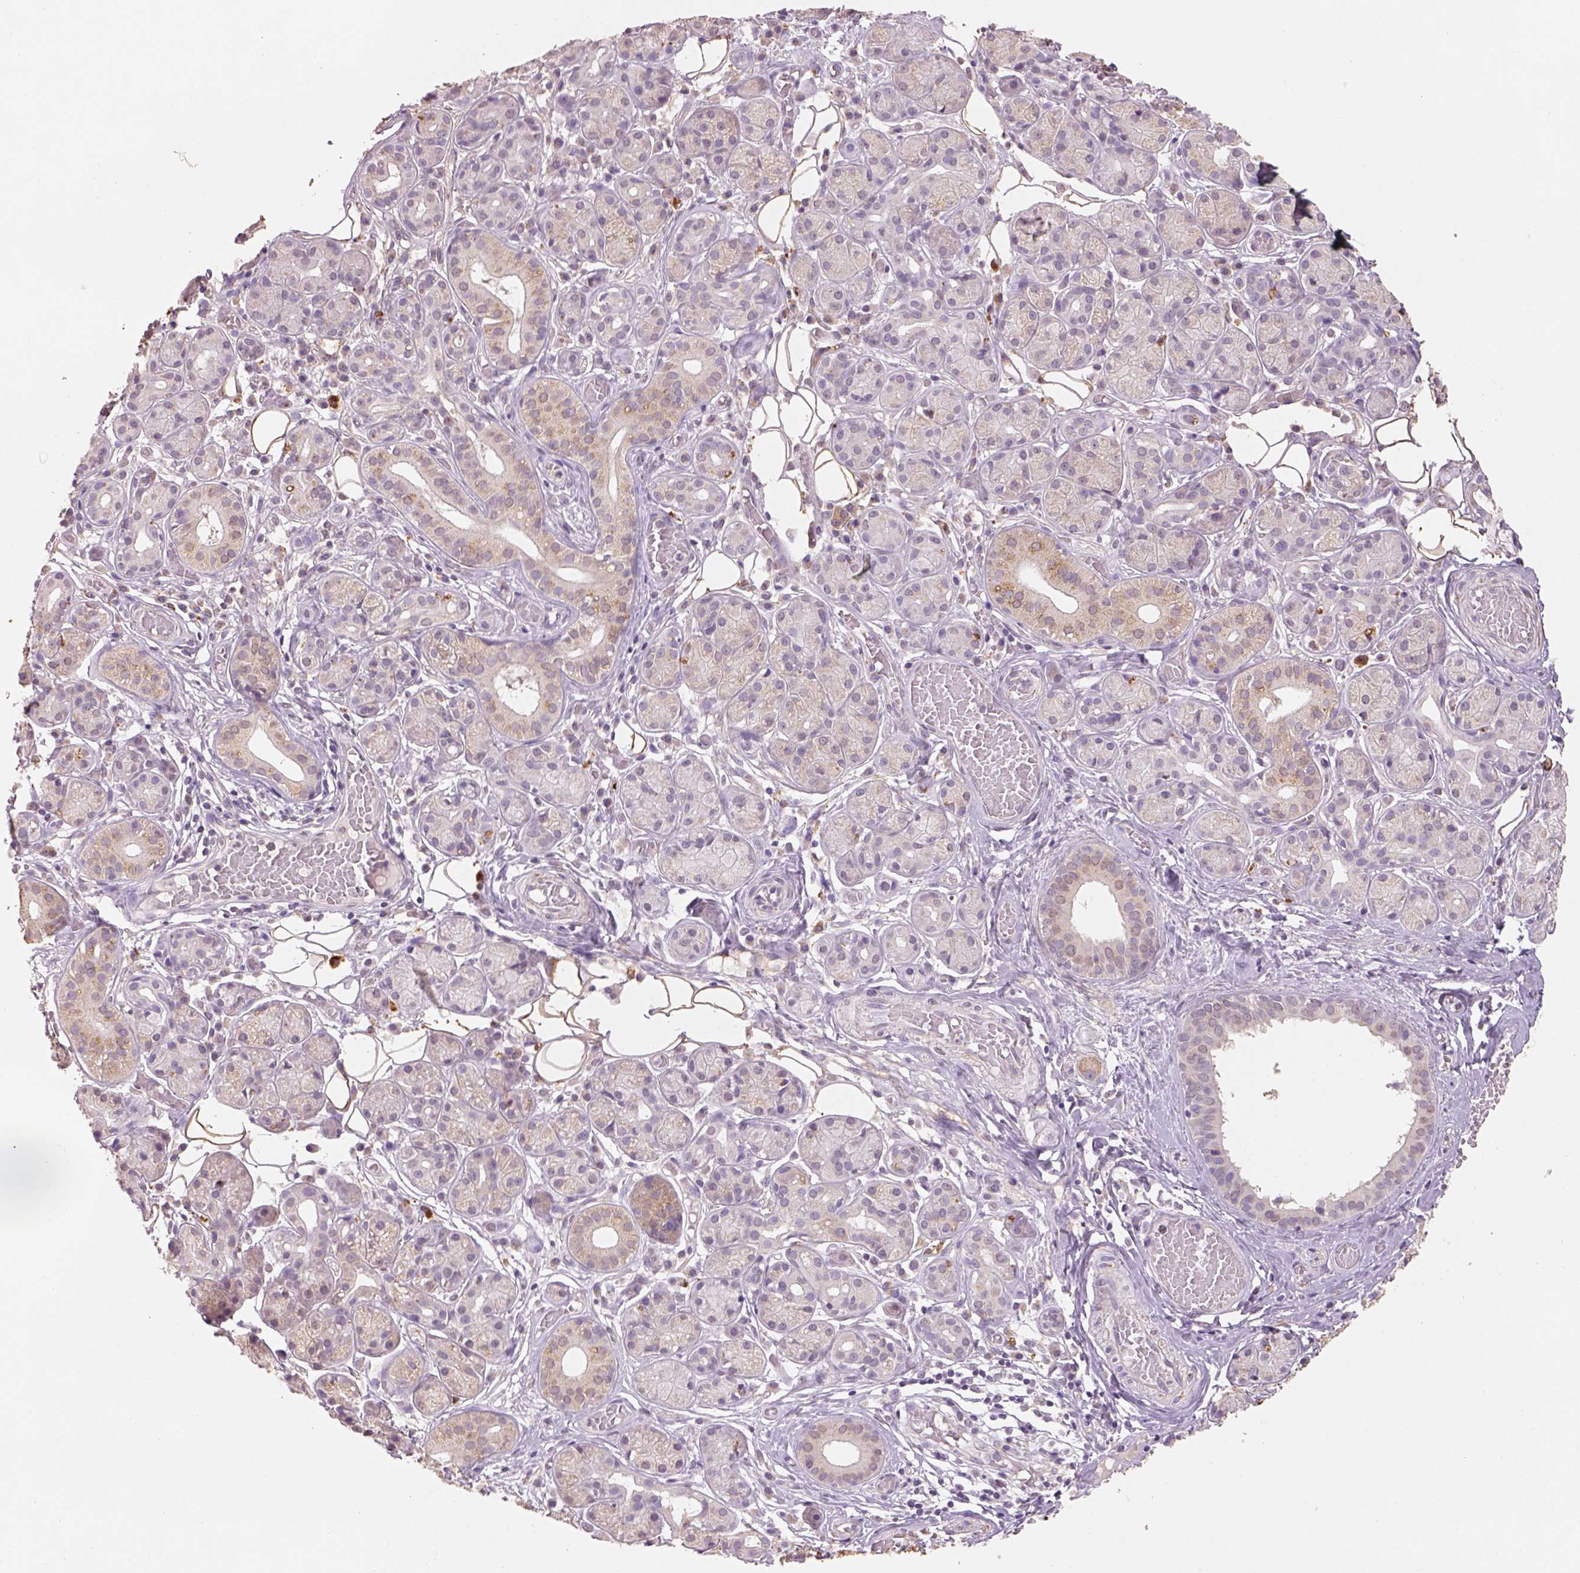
{"staining": {"intensity": "moderate", "quantity": "<25%", "location": "cytoplasmic/membranous"}, "tissue": "salivary gland", "cell_type": "Glandular cells", "image_type": "normal", "snomed": [{"axis": "morphology", "description": "Normal tissue, NOS"}, {"axis": "topography", "description": "Salivary gland"}, {"axis": "topography", "description": "Peripheral nerve tissue"}], "caption": "High-power microscopy captured an immunohistochemistry photomicrograph of unremarkable salivary gland, revealing moderate cytoplasmic/membranous staining in approximately <25% of glandular cells.", "gene": "AP2B1", "patient": {"sex": "male", "age": 71}}